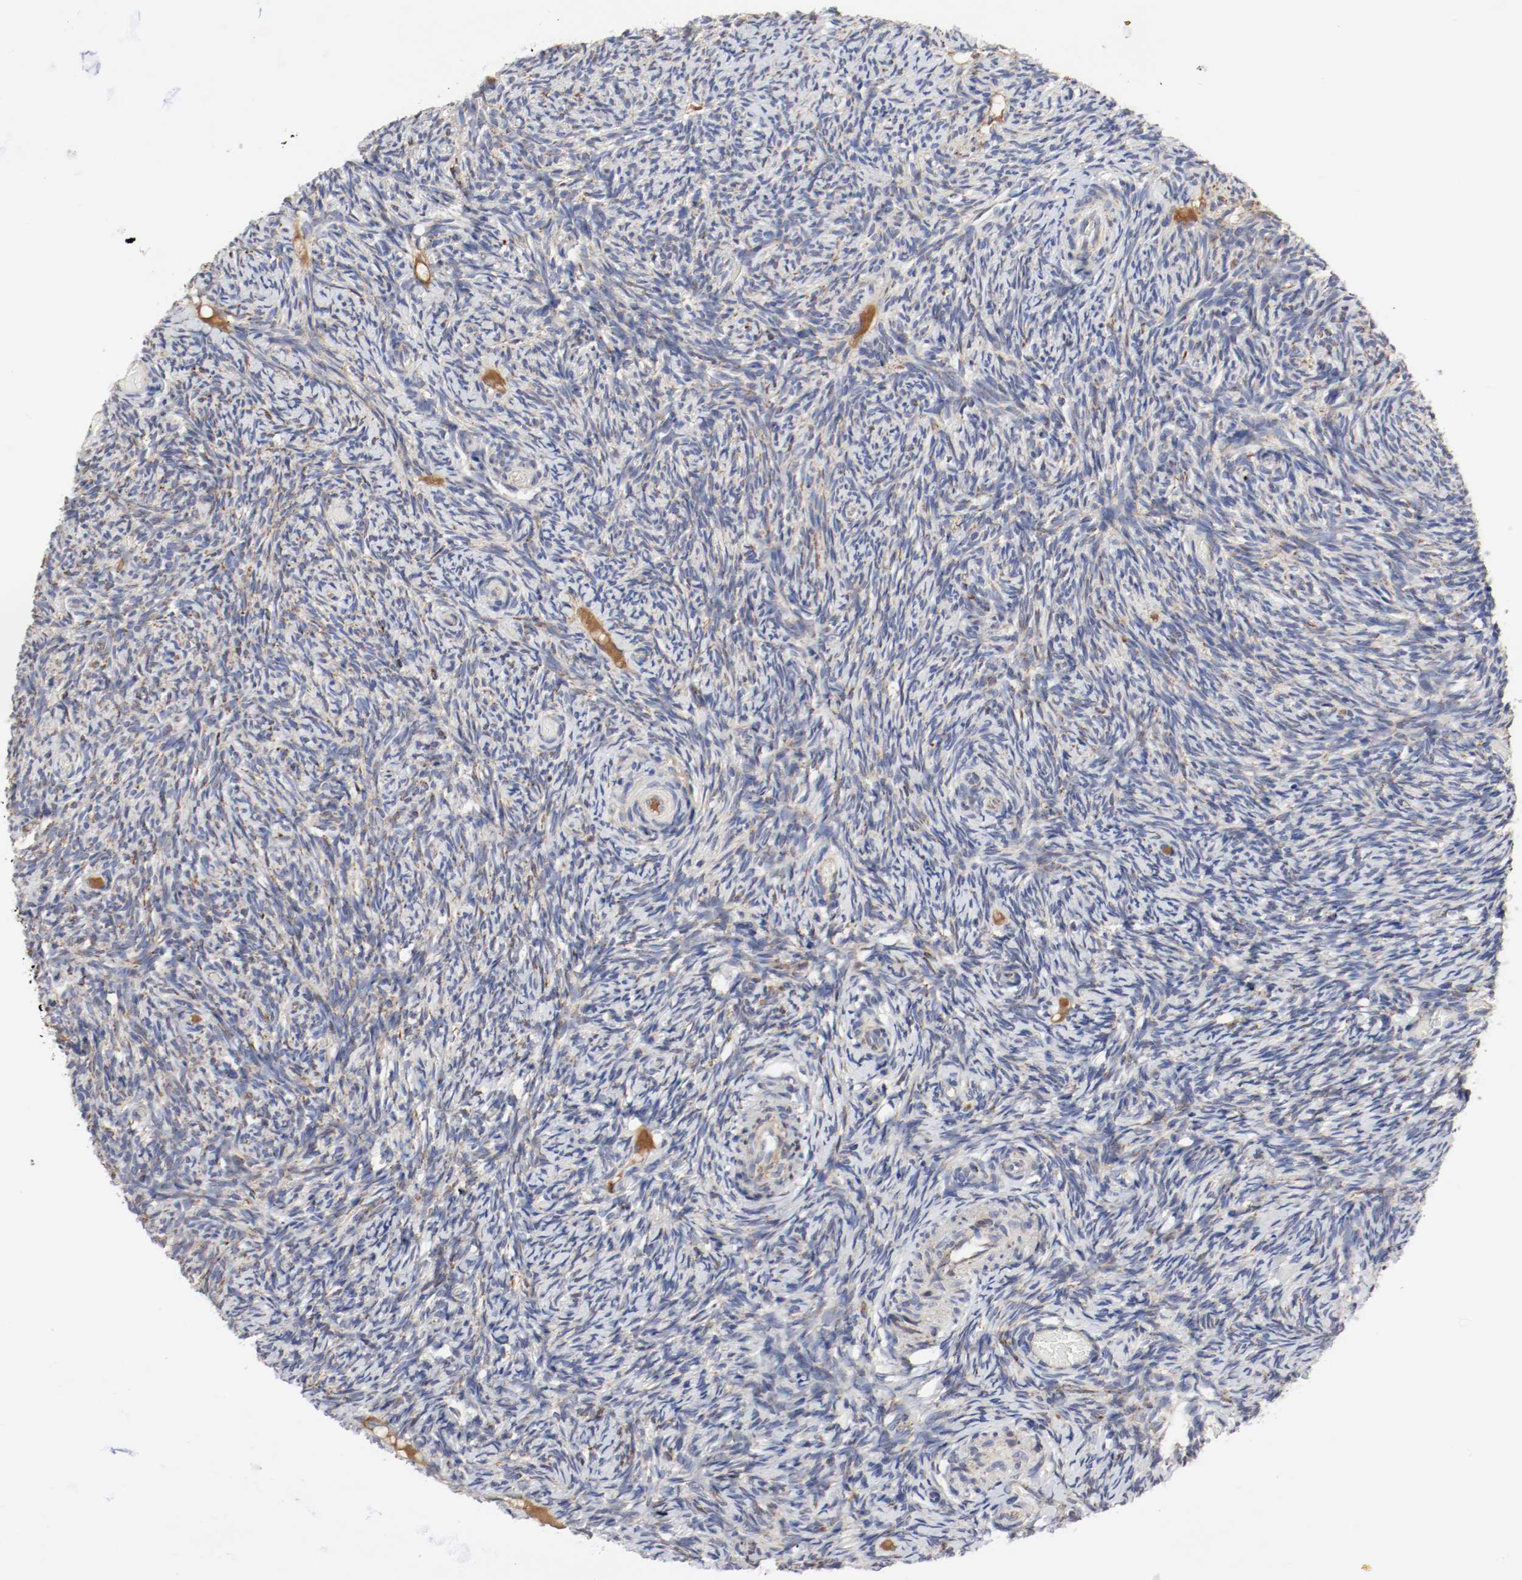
{"staining": {"intensity": "negative", "quantity": "none", "location": "none"}, "tissue": "ovary", "cell_type": "Follicle cells", "image_type": "normal", "snomed": [{"axis": "morphology", "description": "Normal tissue, NOS"}, {"axis": "topography", "description": "Ovary"}], "caption": "Immunohistochemistry image of unremarkable ovary stained for a protein (brown), which reveals no expression in follicle cells.", "gene": "AFG3L2", "patient": {"sex": "female", "age": 60}}